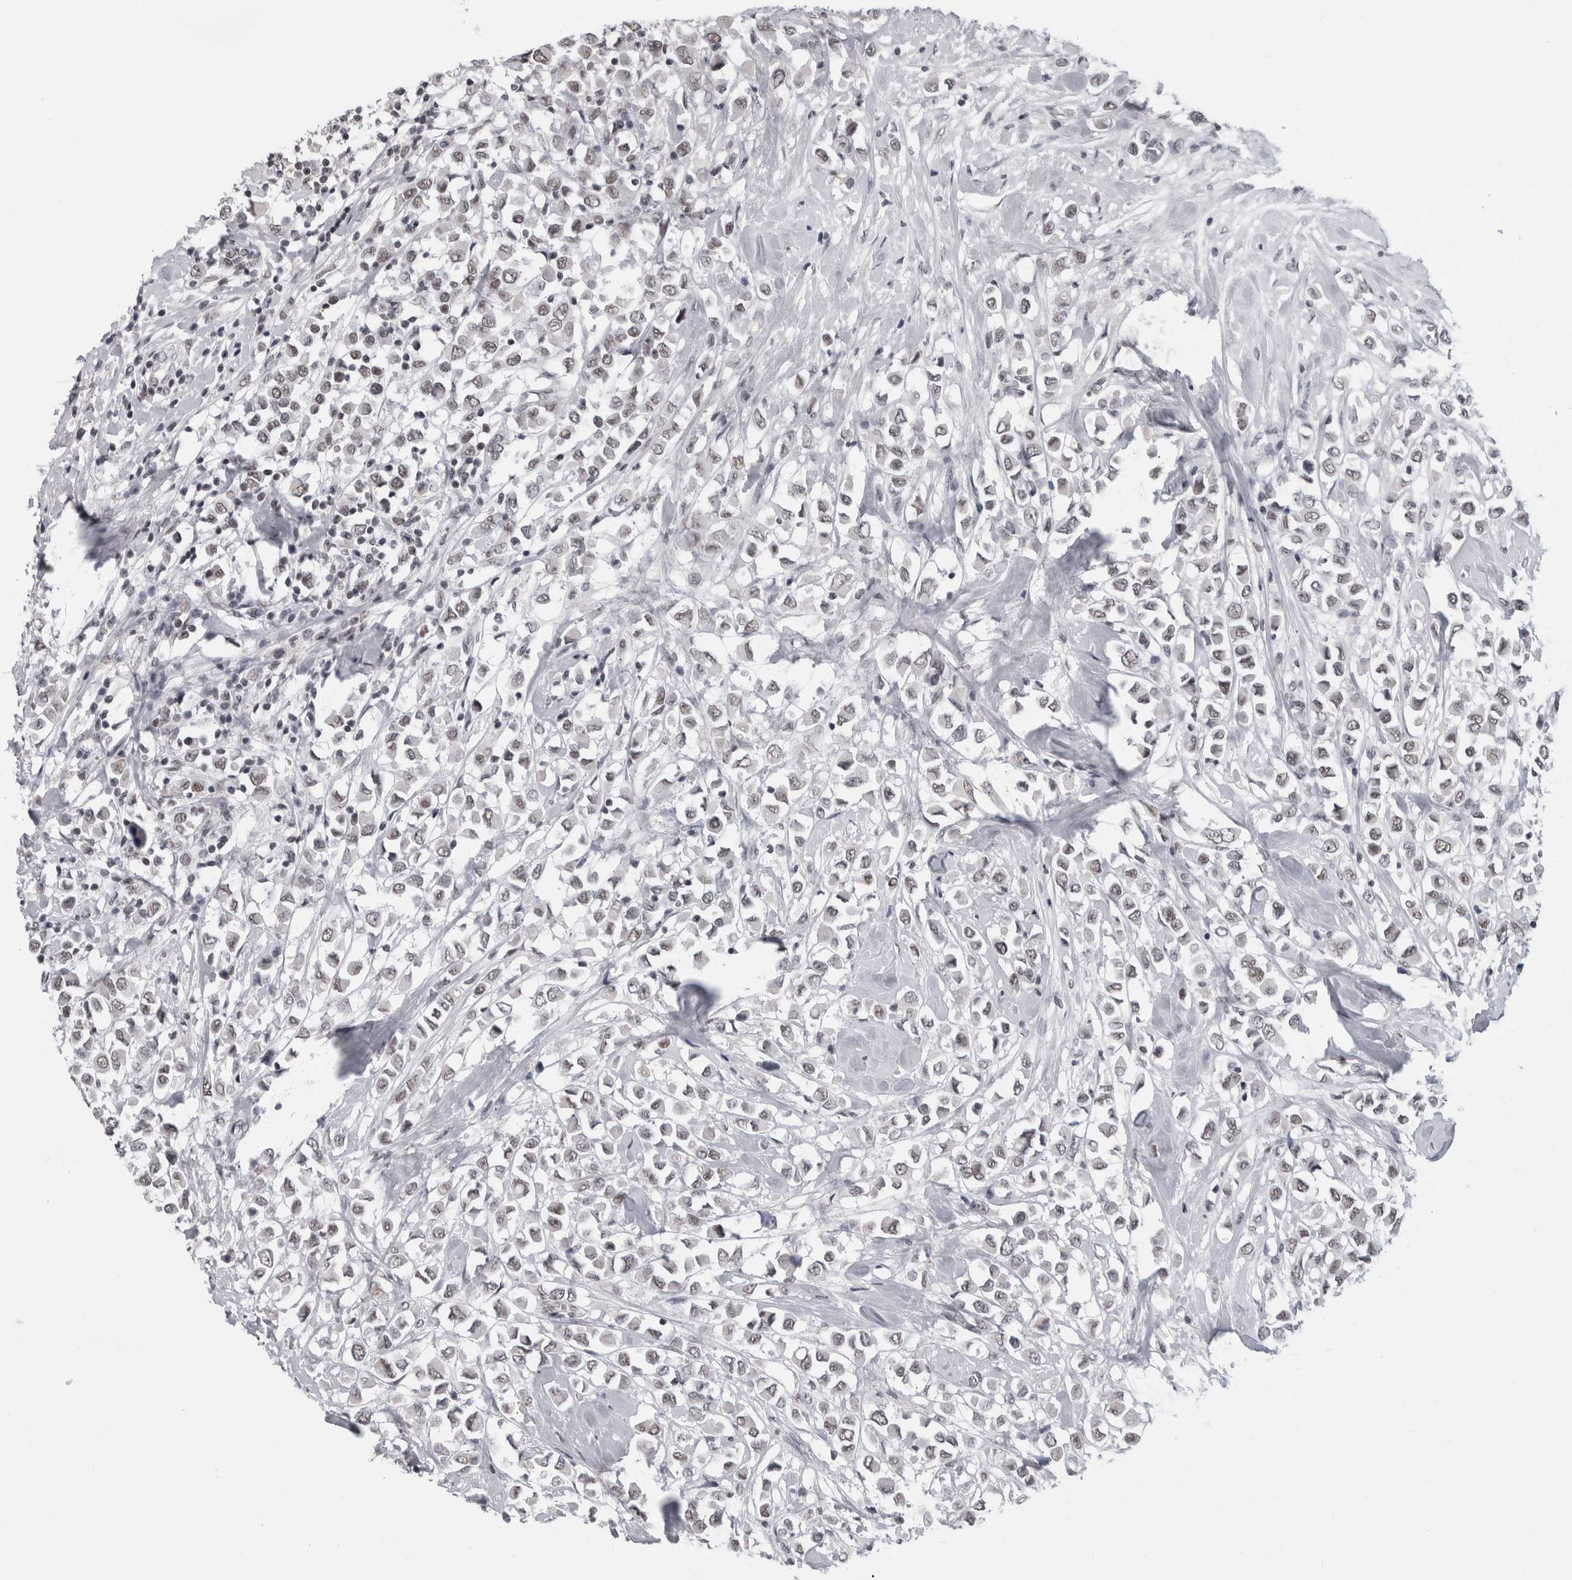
{"staining": {"intensity": "weak", "quantity": "25%-75%", "location": "nuclear"}, "tissue": "breast cancer", "cell_type": "Tumor cells", "image_type": "cancer", "snomed": [{"axis": "morphology", "description": "Duct carcinoma"}, {"axis": "topography", "description": "Breast"}], "caption": "Brown immunohistochemical staining in breast cancer (invasive ductal carcinoma) exhibits weak nuclear positivity in about 25%-75% of tumor cells.", "gene": "ARID4B", "patient": {"sex": "female", "age": 61}}